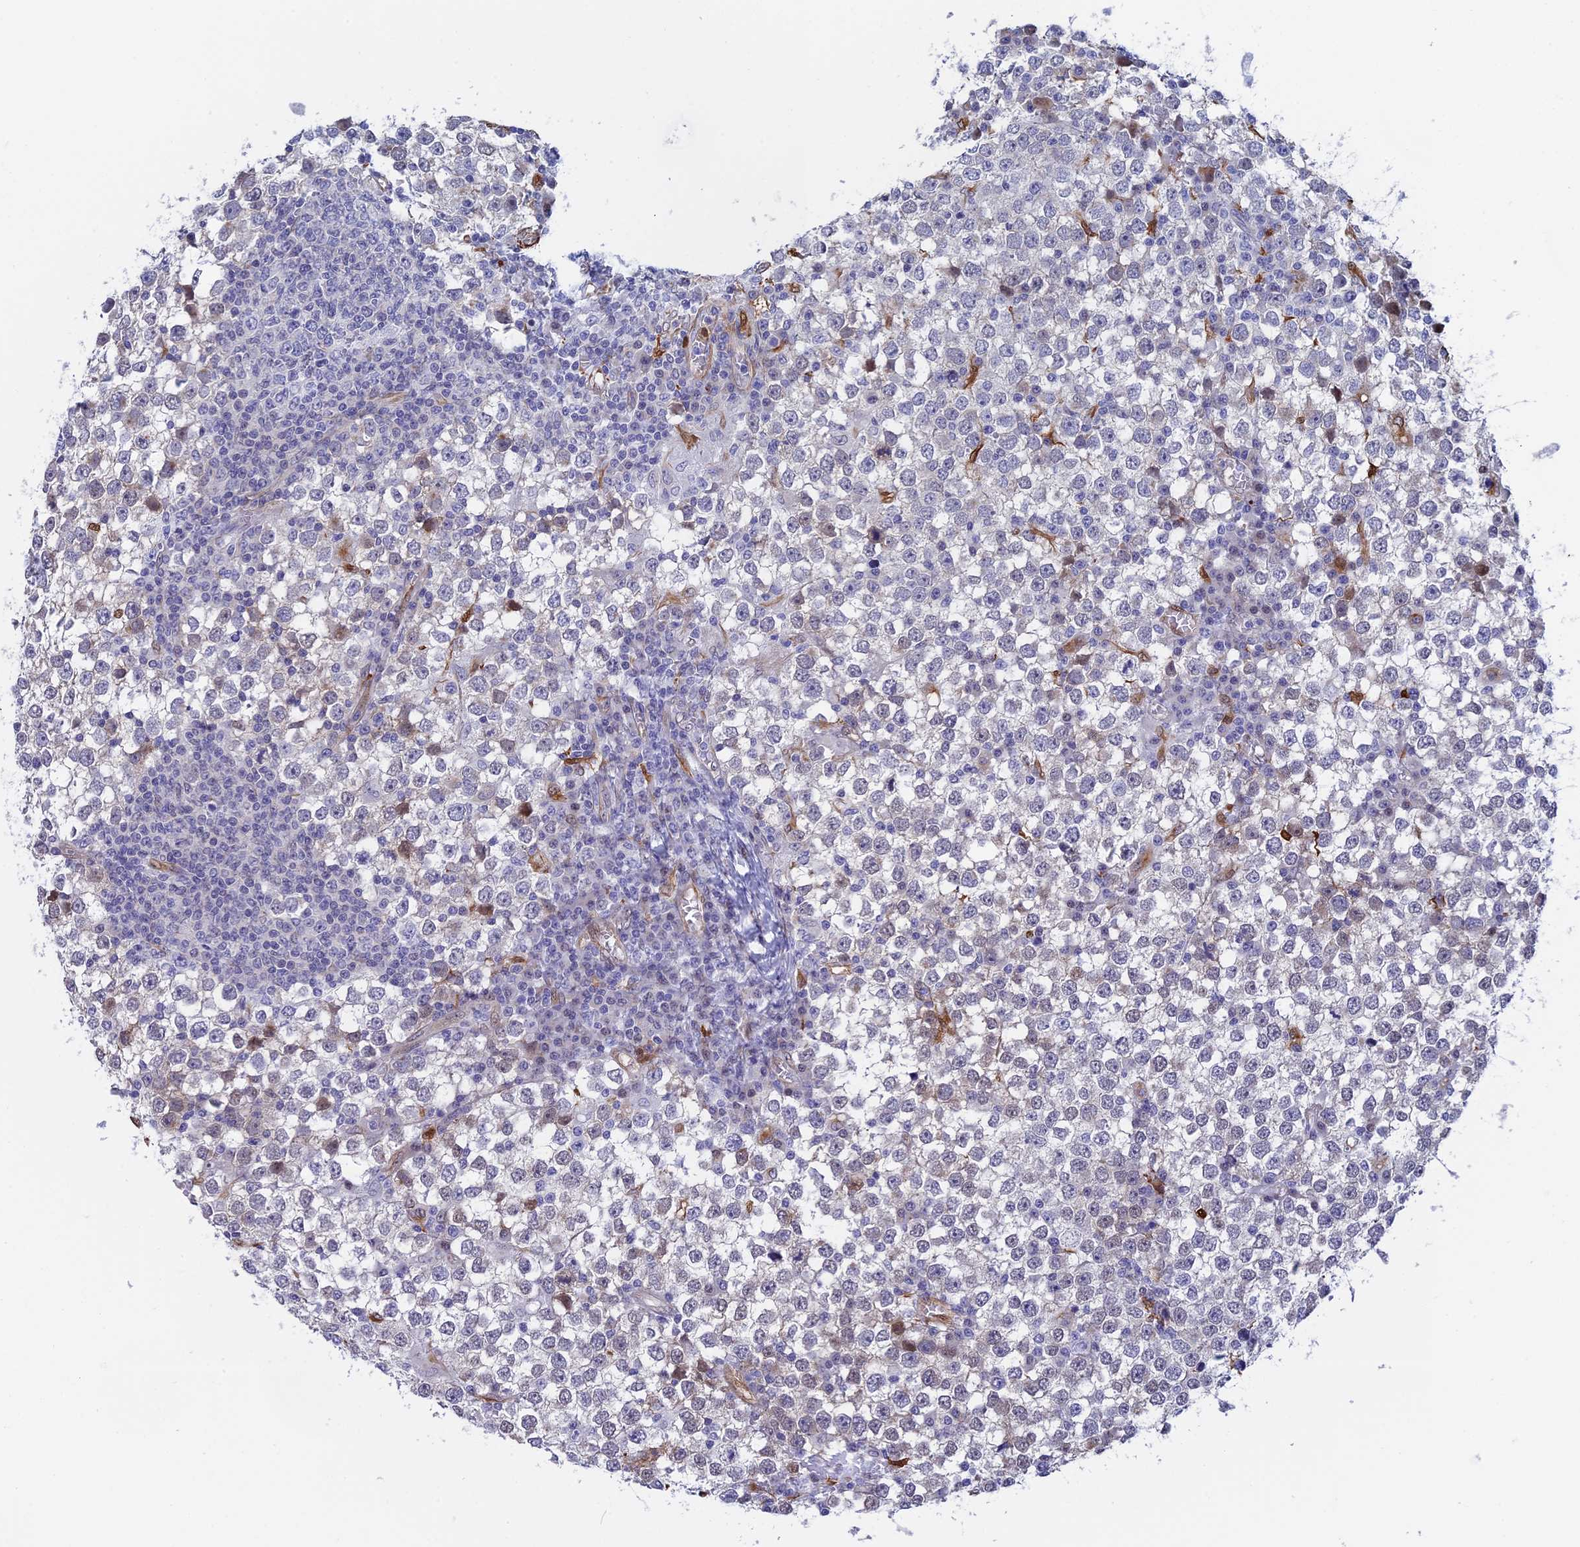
{"staining": {"intensity": "negative", "quantity": "none", "location": "none"}, "tissue": "testis cancer", "cell_type": "Tumor cells", "image_type": "cancer", "snomed": [{"axis": "morphology", "description": "Seminoma, NOS"}, {"axis": "topography", "description": "Testis"}], "caption": "This is a image of IHC staining of testis cancer, which shows no expression in tumor cells. (DAB IHC, high magnification).", "gene": "SLC26A1", "patient": {"sex": "male", "age": 65}}